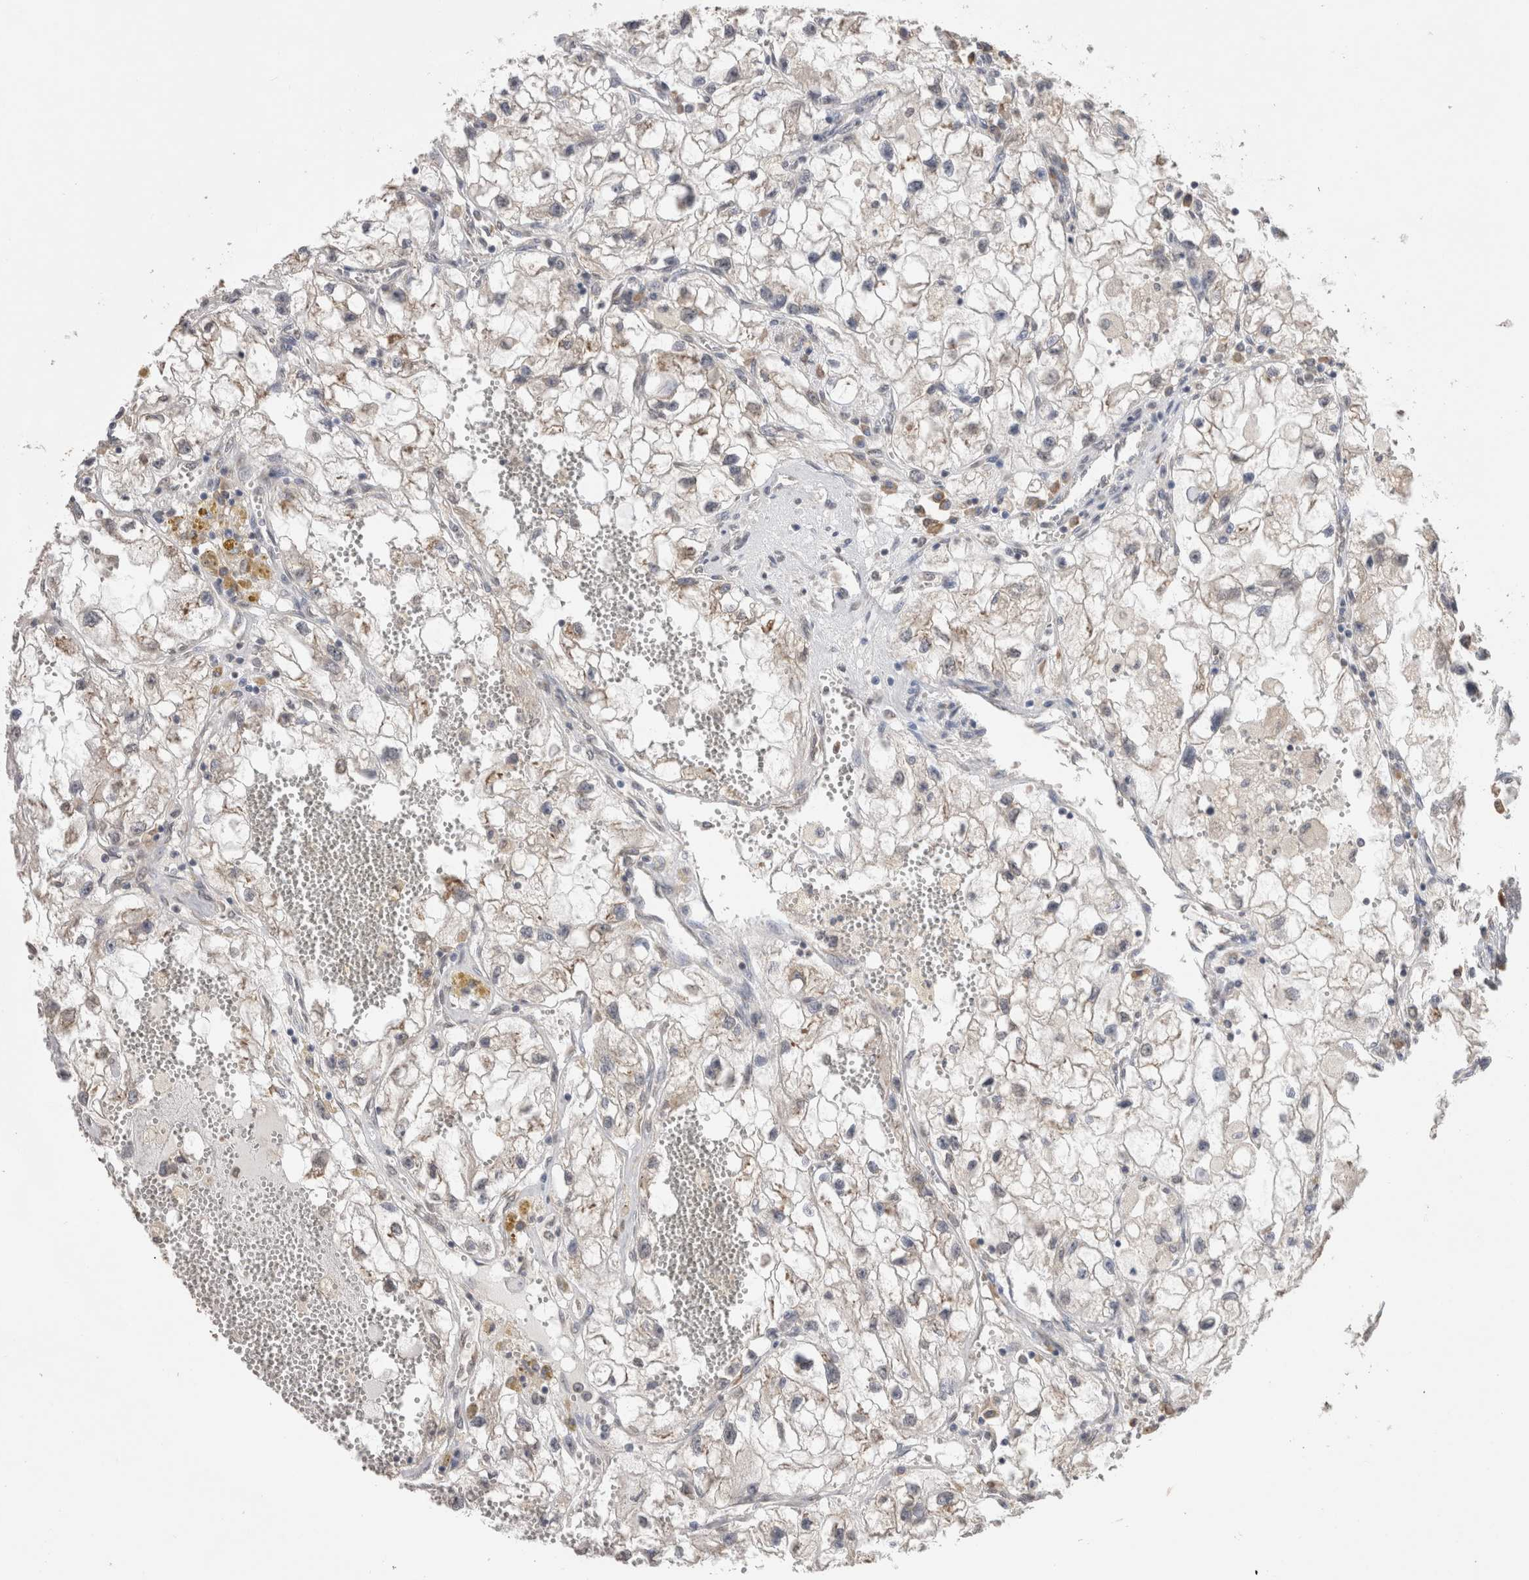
{"staining": {"intensity": "weak", "quantity": "<25%", "location": "cytoplasmic/membranous"}, "tissue": "renal cancer", "cell_type": "Tumor cells", "image_type": "cancer", "snomed": [{"axis": "morphology", "description": "Adenocarcinoma, NOS"}, {"axis": "topography", "description": "Kidney"}], "caption": "DAB immunohistochemical staining of adenocarcinoma (renal) reveals no significant staining in tumor cells.", "gene": "NOMO1", "patient": {"sex": "female", "age": 70}}